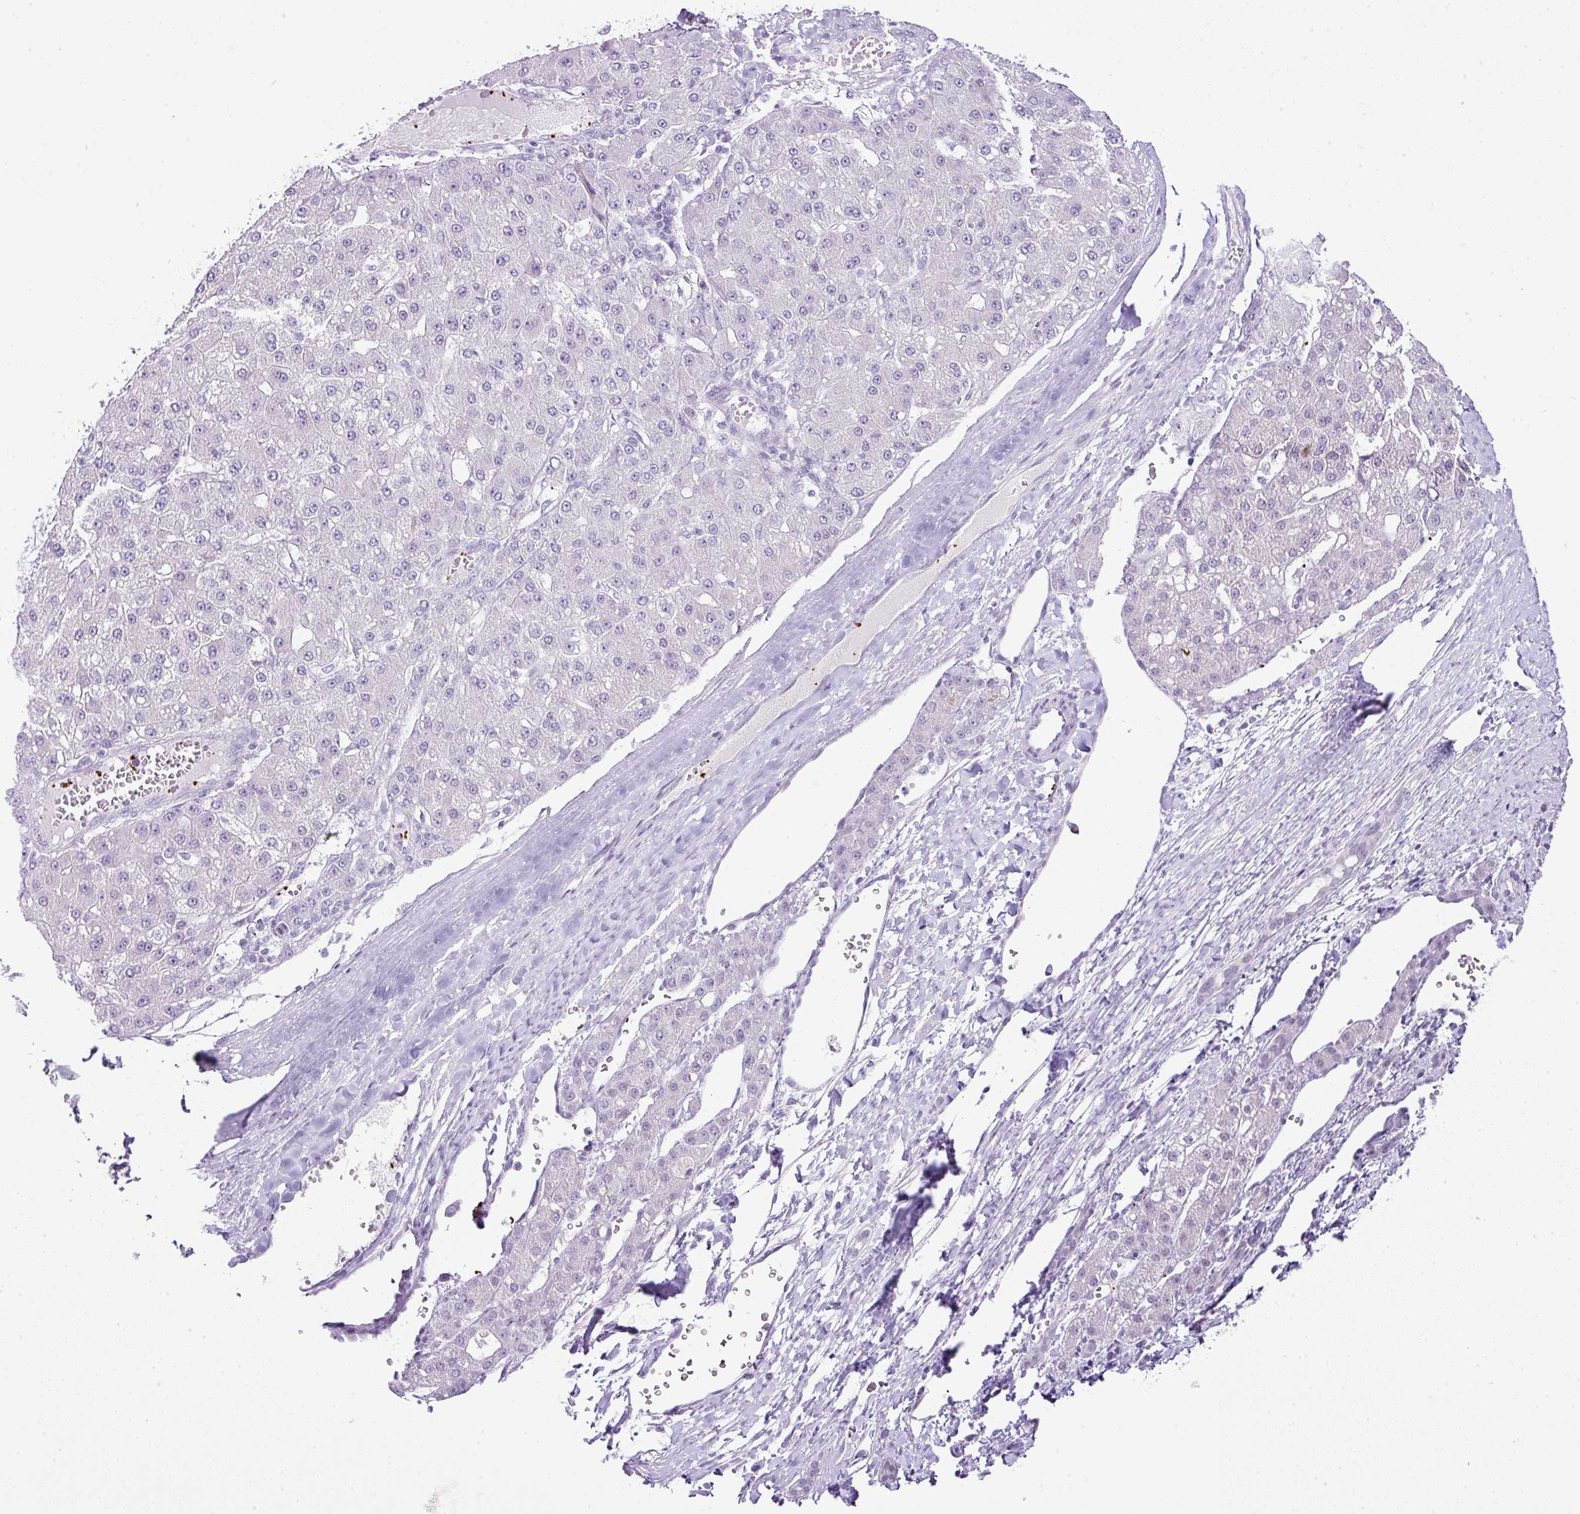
{"staining": {"intensity": "negative", "quantity": "none", "location": "none"}, "tissue": "liver cancer", "cell_type": "Tumor cells", "image_type": "cancer", "snomed": [{"axis": "morphology", "description": "Carcinoma, Hepatocellular, NOS"}, {"axis": "topography", "description": "Liver"}], "caption": "Tumor cells show no significant staining in liver cancer (hepatocellular carcinoma). The staining was performed using DAB (3,3'-diaminobenzidine) to visualize the protein expression in brown, while the nuclei were stained in blue with hematoxylin (Magnification: 20x).", "gene": "CMTM5", "patient": {"sex": "male", "age": 67}}